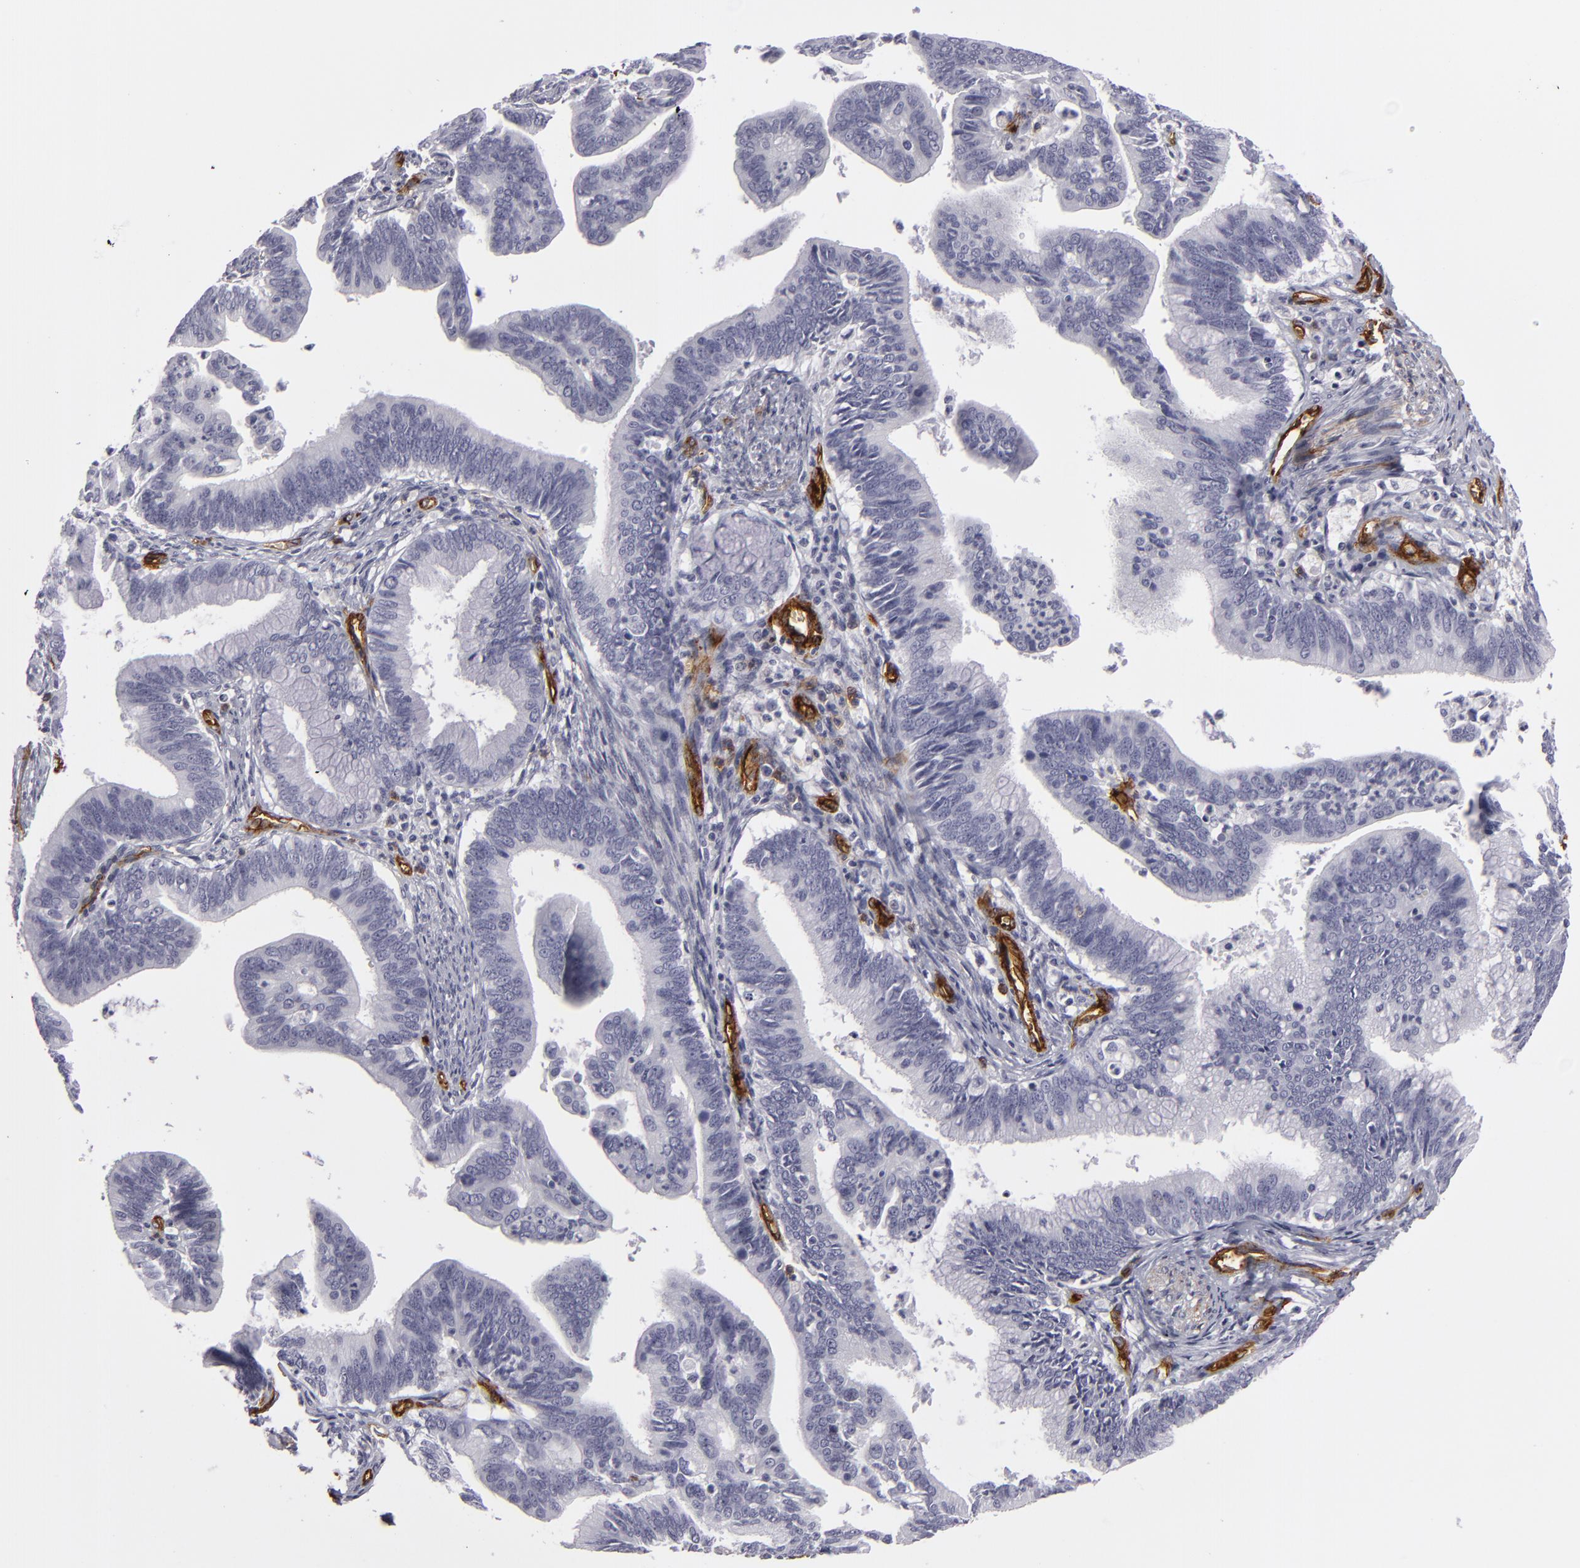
{"staining": {"intensity": "negative", "quantity": "none", "location": "none"}, "tissue": "cervical cancer", "cell_type": "Tumor cells", "image_type": "cancer", "snomed": [{"axis": "morphology", "description": "Adenocarcinoma, NOS"}, {"axis": "topography", "description": "Cervix"}], "caption": "Immunohistochemistry (IHC) micrograph of human cervical cancer (adenocarcinoma) stained for a protein (brown), which reveals no expression in tumor cells.", "gene": "MCAM", "patient": {"sex": "female", "age": 47}}